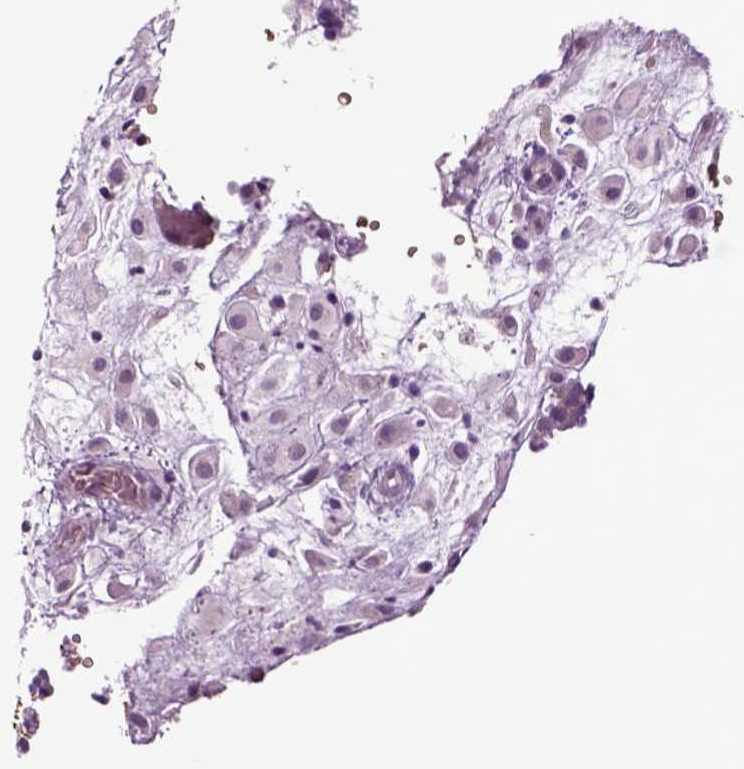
{"staining": {"intensity": "negative", "quantity": "none", "location": "none"}, "tissue": "placenta", "cell_type": "Decidual cells", "image_type": "normal", "snomed": [{"axis": "morphology", "description": "Normal tissue, NOS"}, {"axis": "topography", "description": "Placenta"}], "caption": "High power microscopy photomicrograph of an immunohistochemistry micrograph of benign placenta, revealing no significant staining in decidual cells. Nuclei are stained in blue.", "gene": "CHGB", "patient": {"sex": "female", "age": 24}}